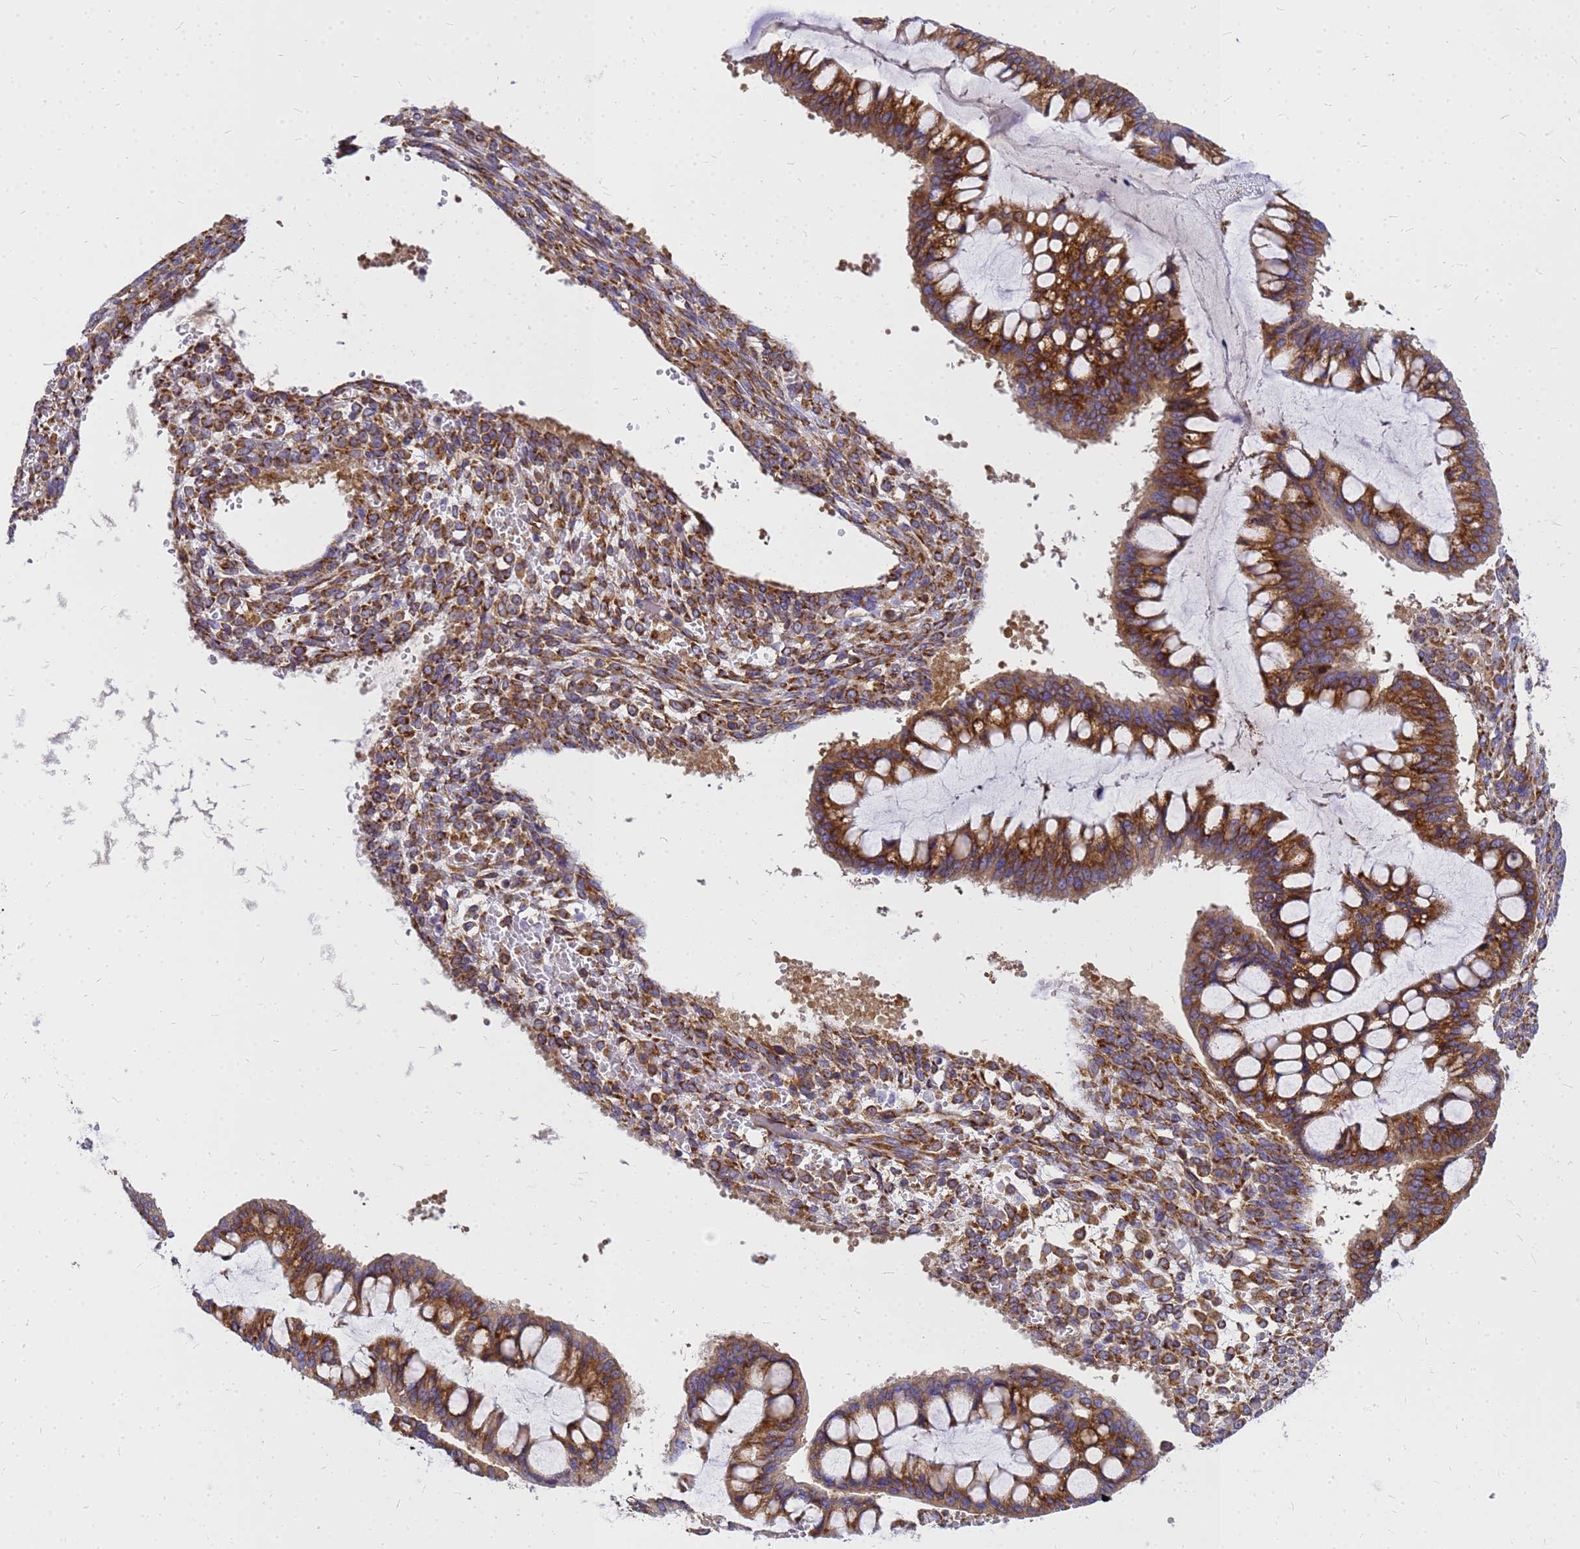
{"staining": {"intensity": "strong", "quantity": ">75%", "location": "cytoplasmic/membranous"}, "tissue": "ovarian cancer", "cell_type": "Tumor cells", "image_type": "cancer", "snomed": [{"axis": "morphology", "description": "Cystadenocarcinoma, mucinous, NOS"}, {"axis": "topography", "description": "Ovary"}], "caption": "The histopathology image reveals staining of mucinous cystadenocarcinoma (ovarian), revealing strong cytoplasmic/membranous protein positivity (brown color) within tumor cells.", "gene": "EEF1D", "patient": {"sex": "female", "age": 73}}